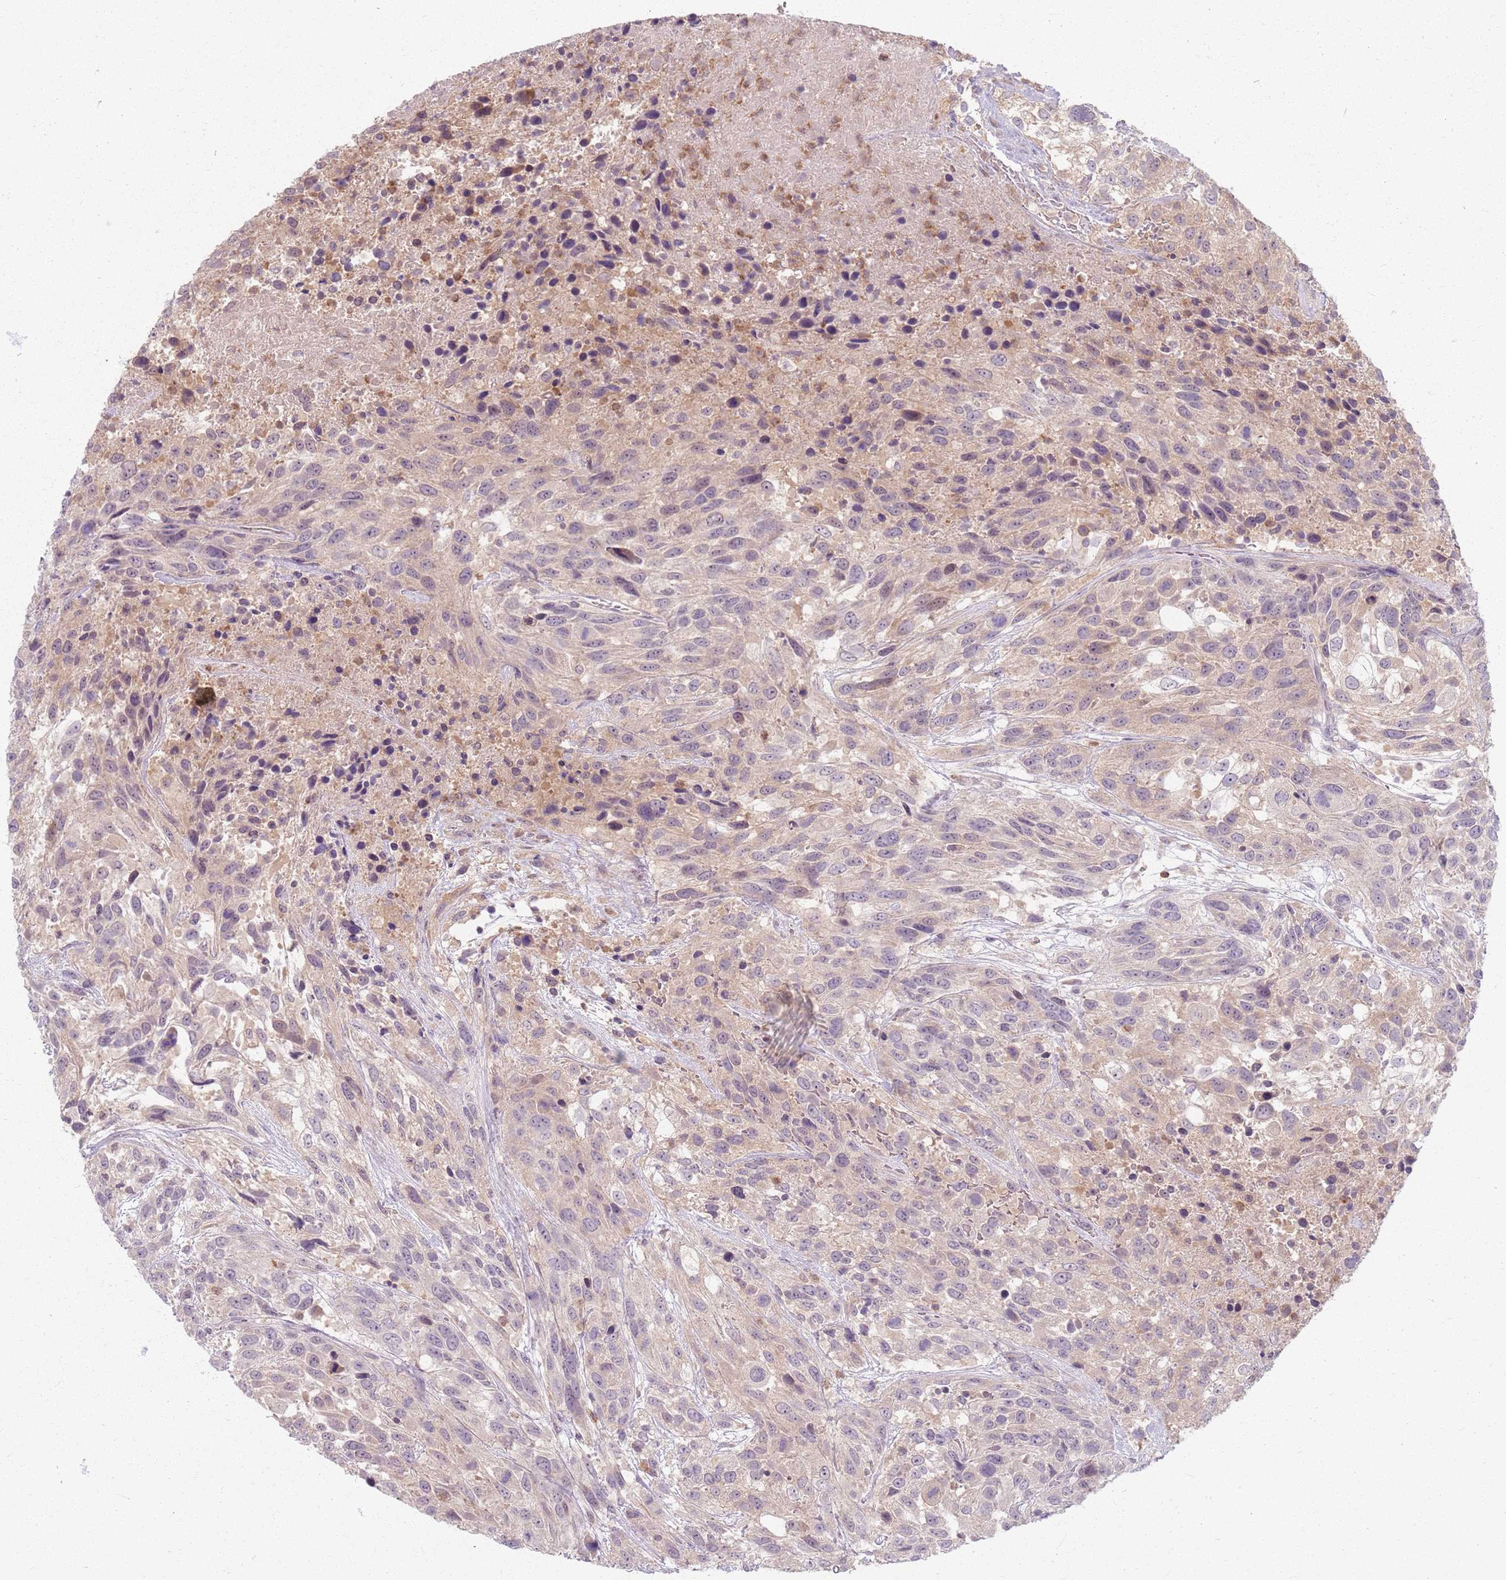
{"staining": {"intensity": "weak", "quantity": "<25%", "location": "cytoplasmic/membranous"}, "tissue": "urothelial cancer", "cell_type": "Tumor cells", "image_type": "cancer", "snomed": [{"axis": "morphology", "description": "Urothelial carcinoma, High grade"}, {"axis": "topography", "description": "Urinary bladder"}], "caption": "Protein analysis of urothelial carcinoma (high-grade) exhibits no significant positivity in tumor cells. (DAB (3,3'-diaminobenzidine) immunohistochemistry (IHC) with hematoxylin counter stain).", "gene": "ZDHHC2", "patient": {"sex": "female", "age": 70}}